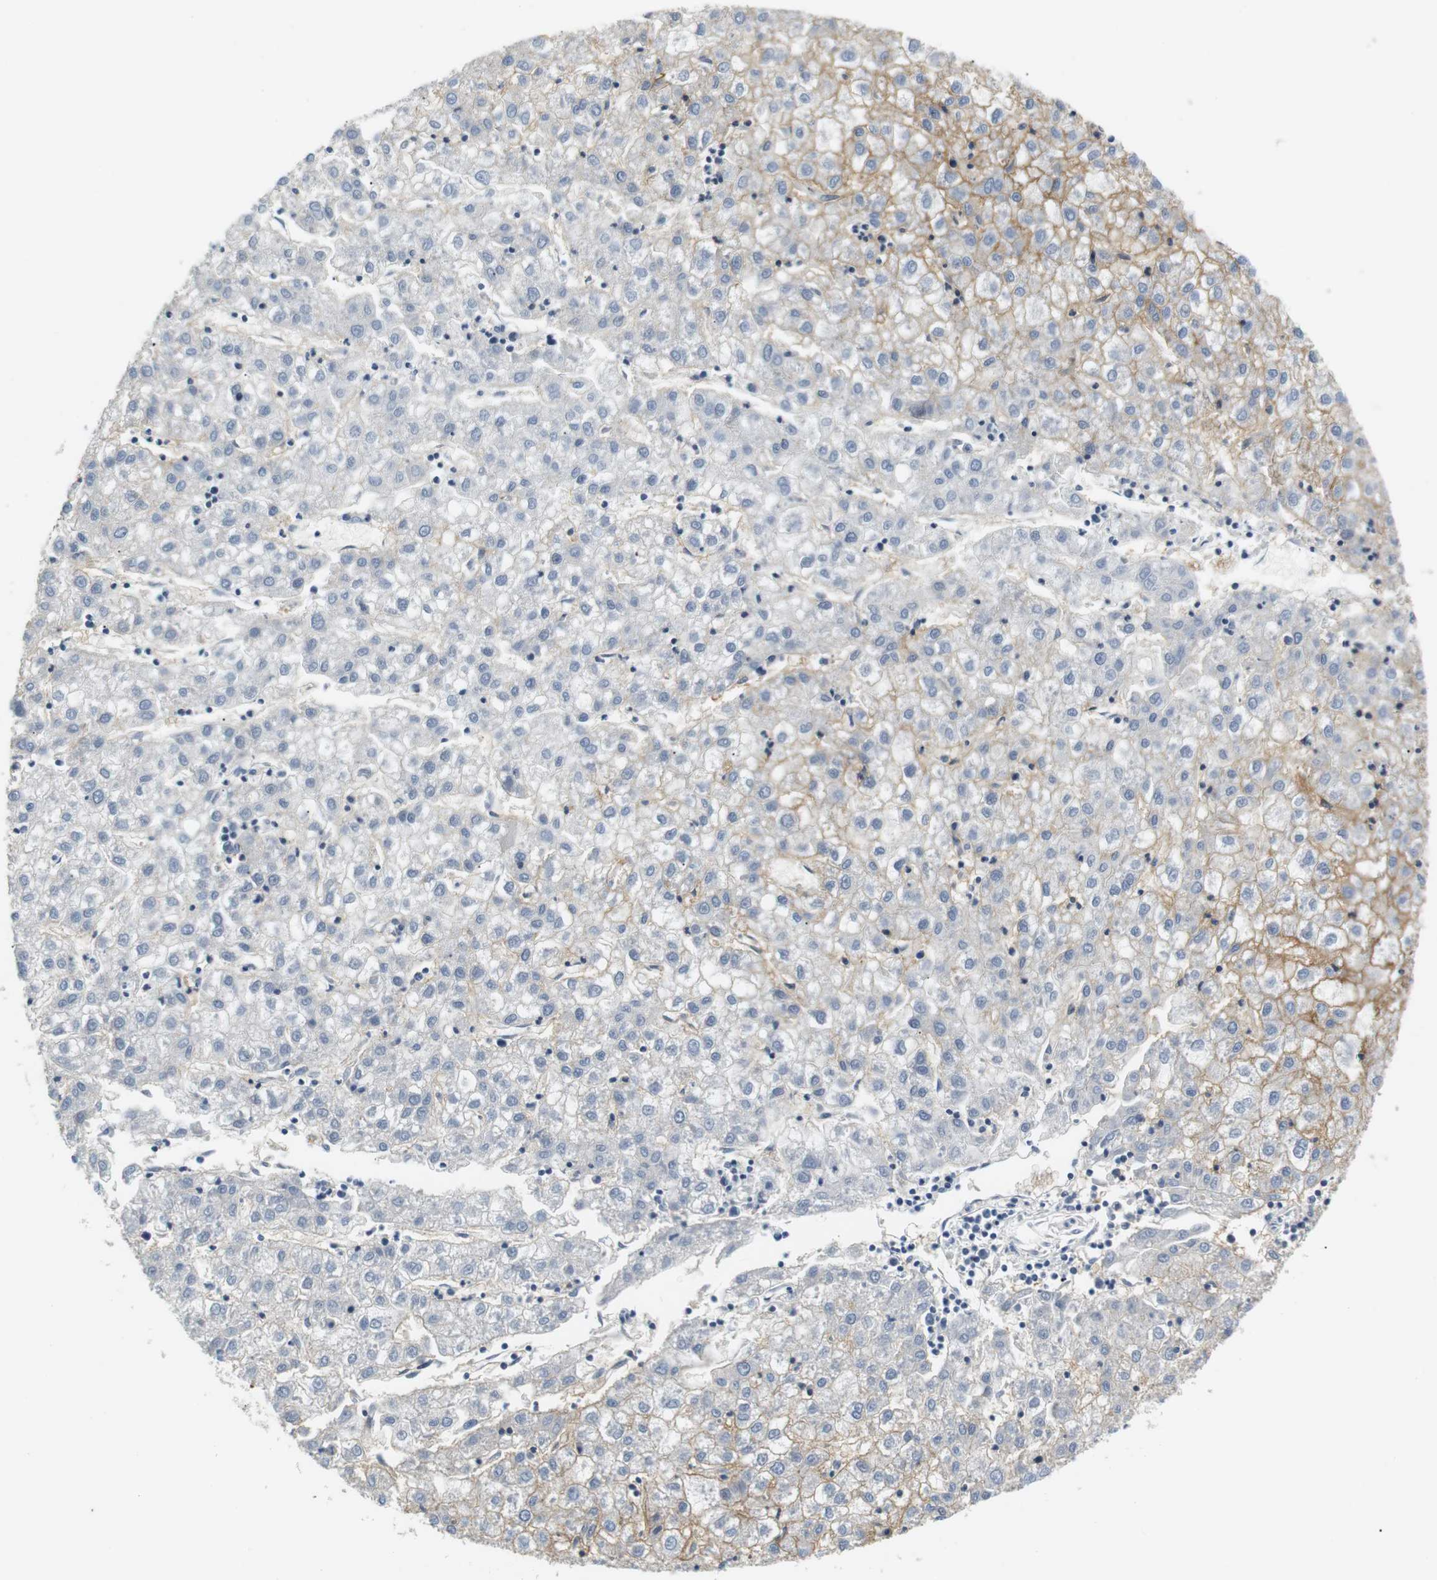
{"staining": {"intensity": "moderate", "quantity": "25%-75%", "location": "cytoplasmic/membranous"}, "tissue": "liver cancer", "cell_type": "Tumor cells", "image_type": "cancer", "snomed": [{"axis": "morphology", "description": "Carcinoma, Hepatocellular, NOS"}, {"axis": "topography", "description": "Liver"}], "caption": "Liver cancer (hepatocellular carcinoma) tissue demonstrates moderate cytoplasmic/membranous expression in about 25%-75% of tumor cells, visualized by immunohistochemistry. (DAB = brown stain, brightfield microscopy at high magnification).", "gene": "SLC30A1", "patient": {"sex": "male", "age": 72}}